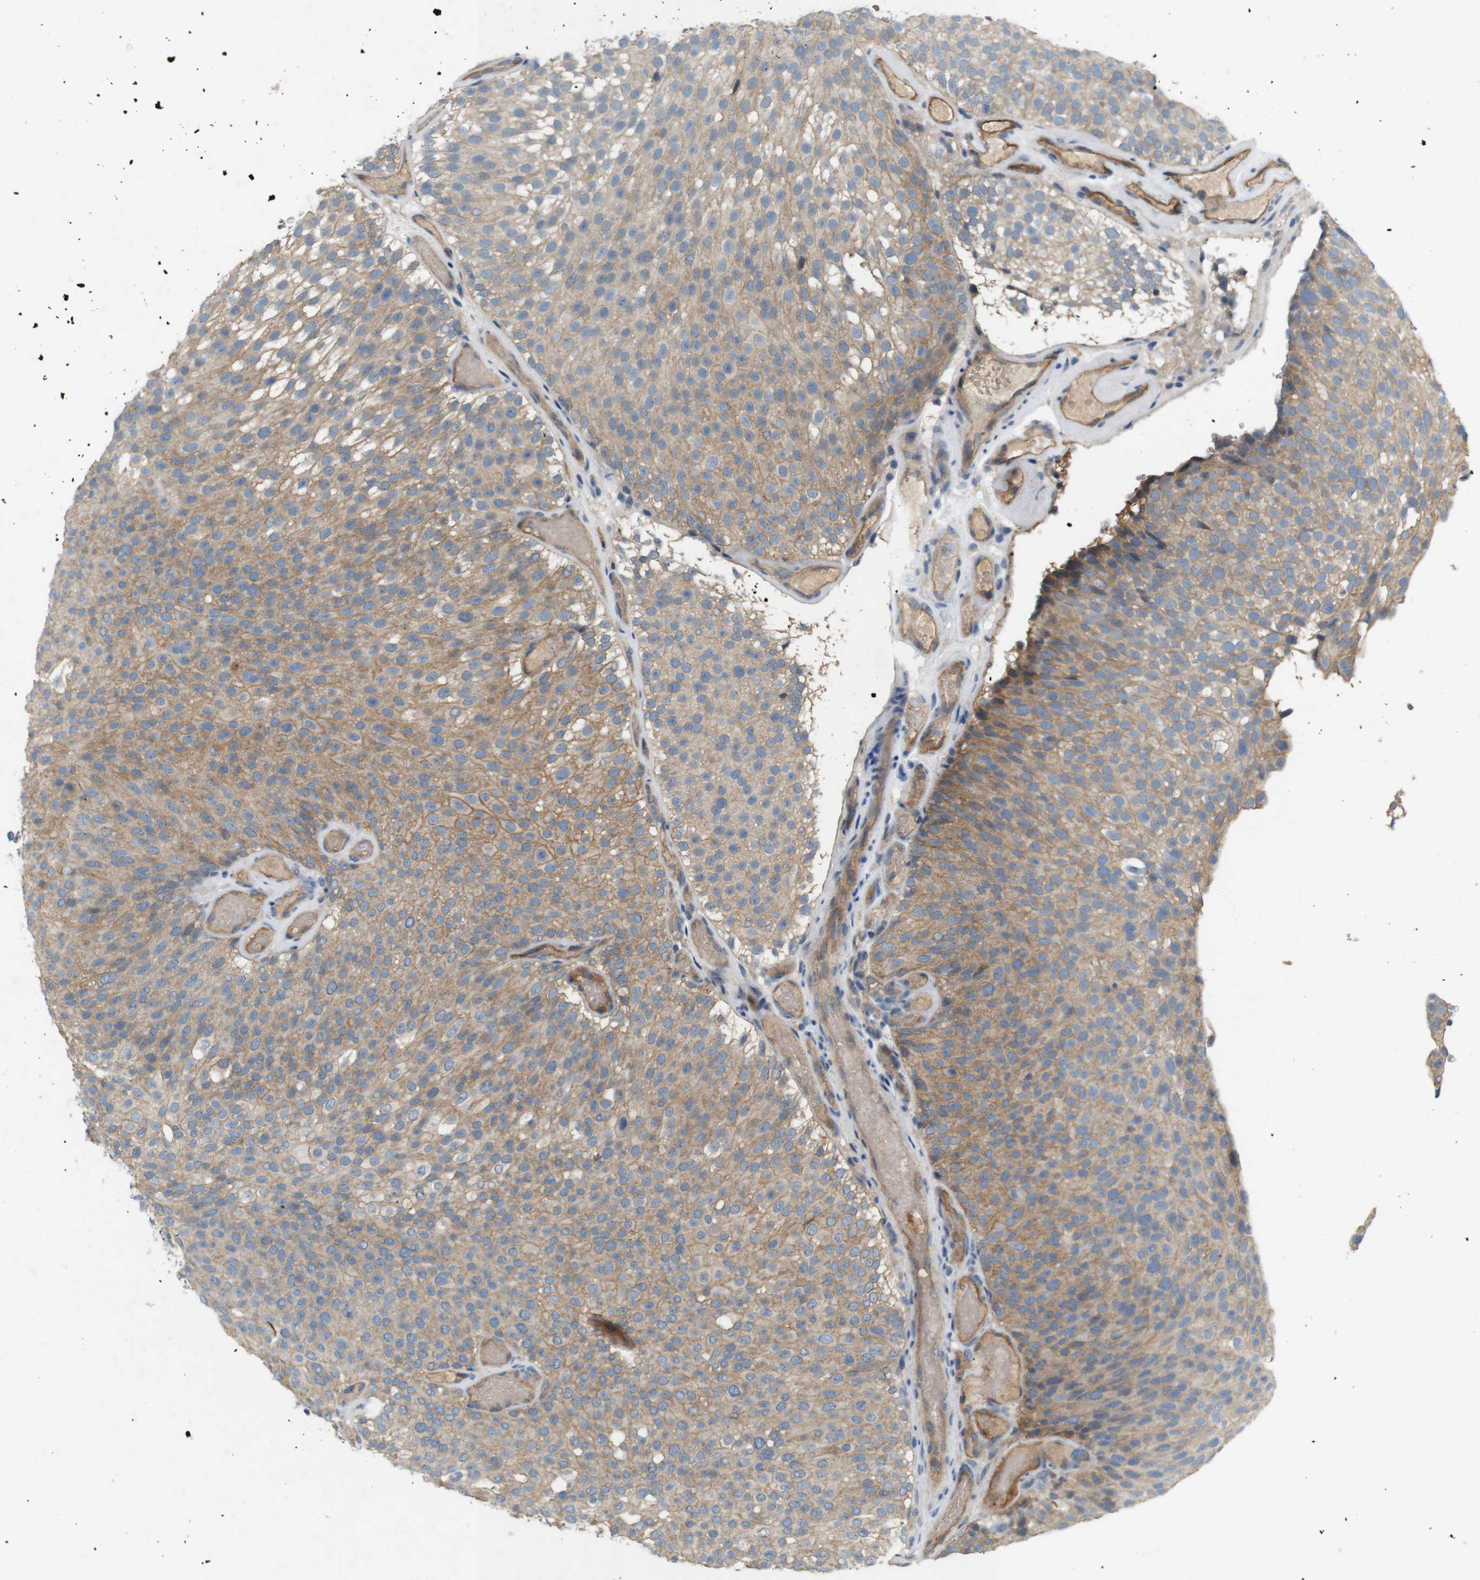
{"staining": {"intensity": "moderate", "quantity": ">75%", "location": "cytoplasmic/membranous"}, "tissue": "urothelial cancer", "cell_type": "Tumor cells", "image_type": "cancer", "snomed": [{"axis": "morphology", "description": "Urothelial carcinoma, Low grade"}, {"axis": "topography", "description": "Urinary bladder"}], "caption": "A photomicrograph of human urothelial cancer stained for a protein shows moderate cytoplasmic/membranous brown staining in tumor cells.", "gene": "PVR", "patient": {"sex": "male", "age": 78}}